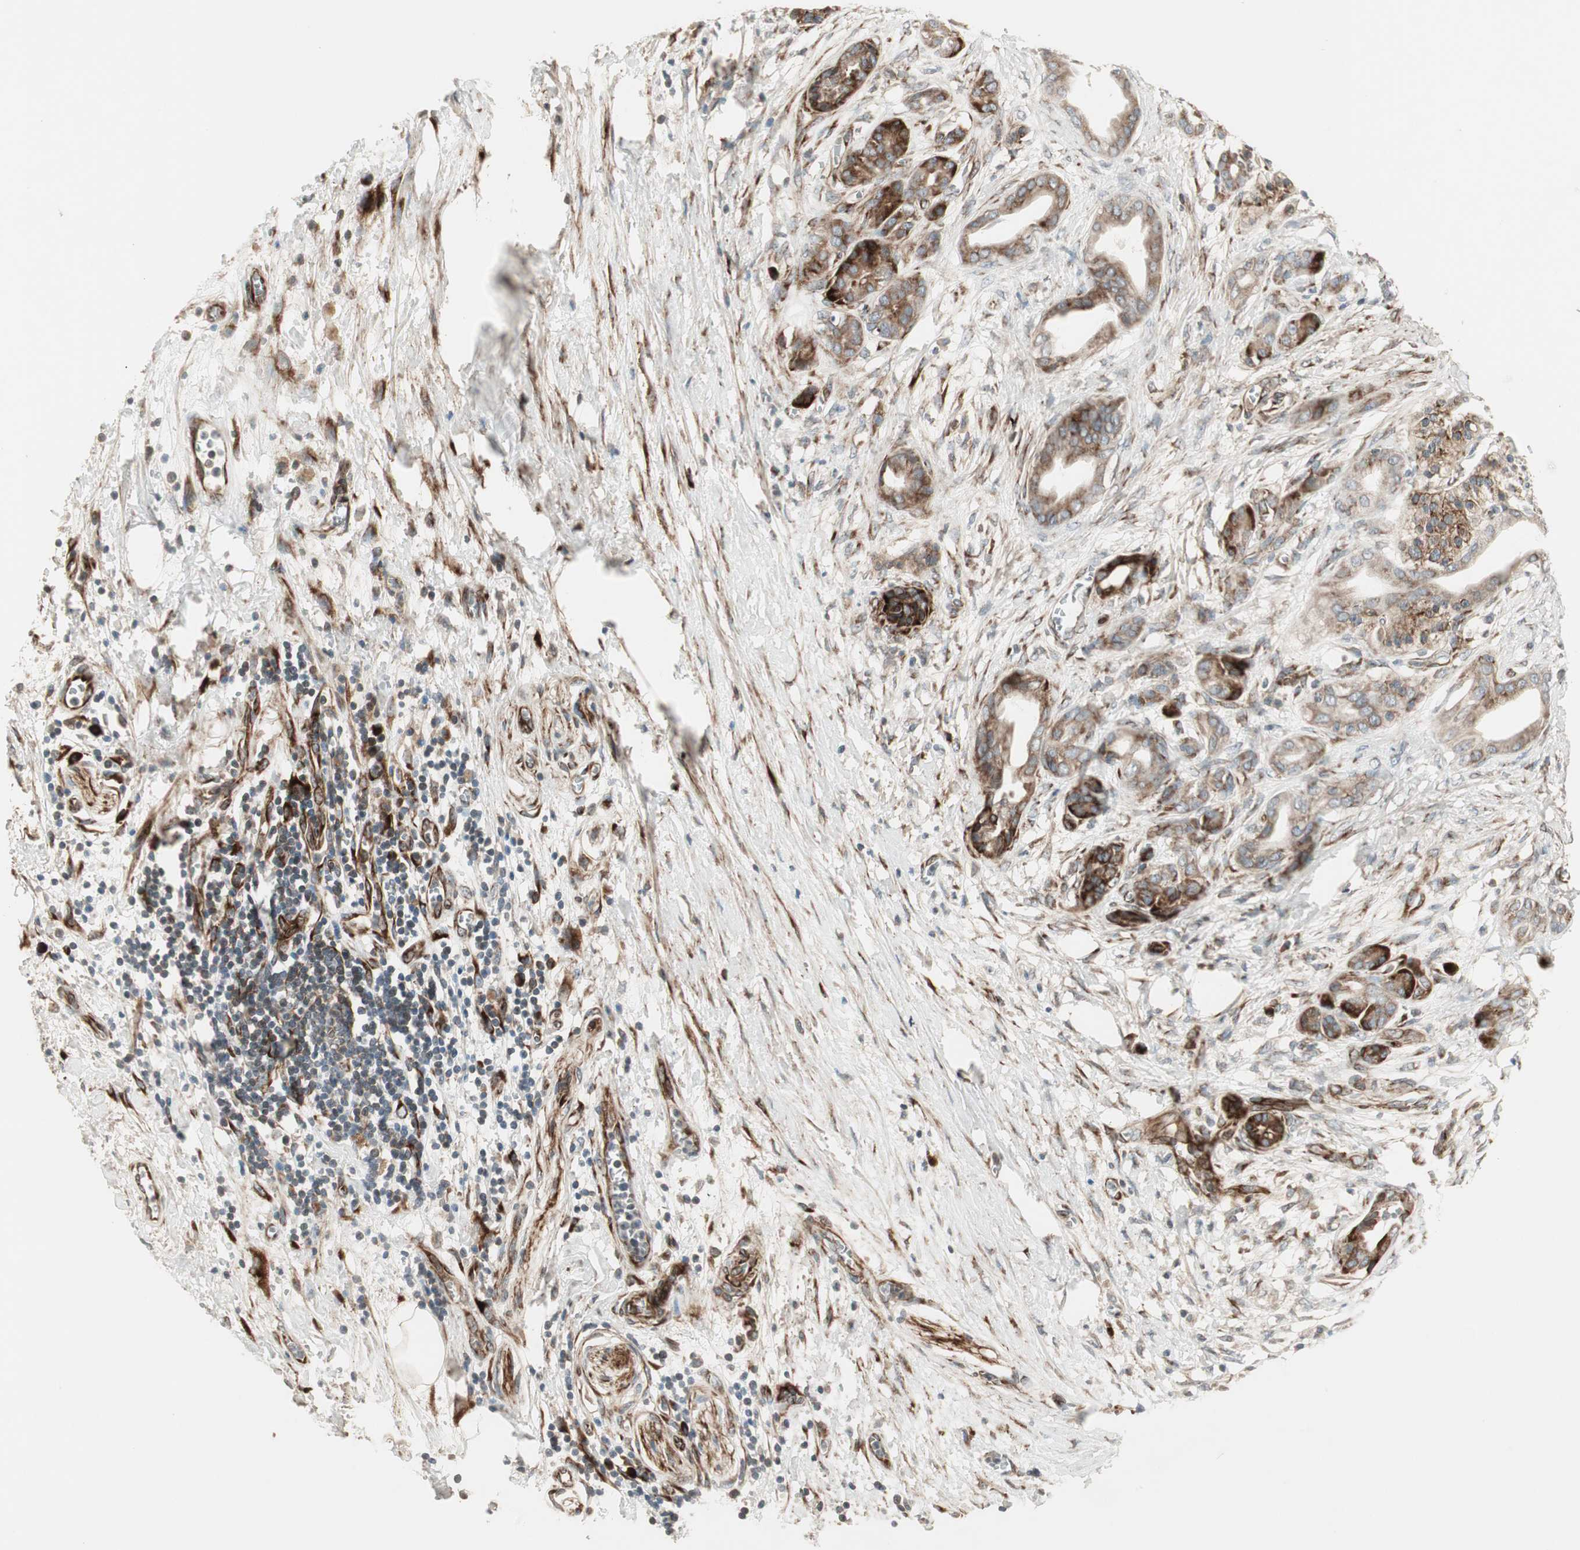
{"staining": {"intensity": "strong", "quantity": "25%-75%", "location": "cytoplasmic/membranous"}, "tissue": "pancreatic cancer", "cell_type": "Tumor cells", "image_type": "cancer", "snomed": [{"axis": "morphology", "description": "Adenocarcinoma, NOS"}, {"axis": "topography", "description": "Pancreas"}], "caption": "A high amount of strong cytoplasmic/membranous staining is present in about 25%-75% of tumor cells in pancreatic cancer tissue. The staining is performed using DAB brown chromogen to label protein expression. The nuclei are counter-stained blue using hematoxylin.", "gene": "PPP2R5E", "patient": {"sex": "male", "age": 59}}